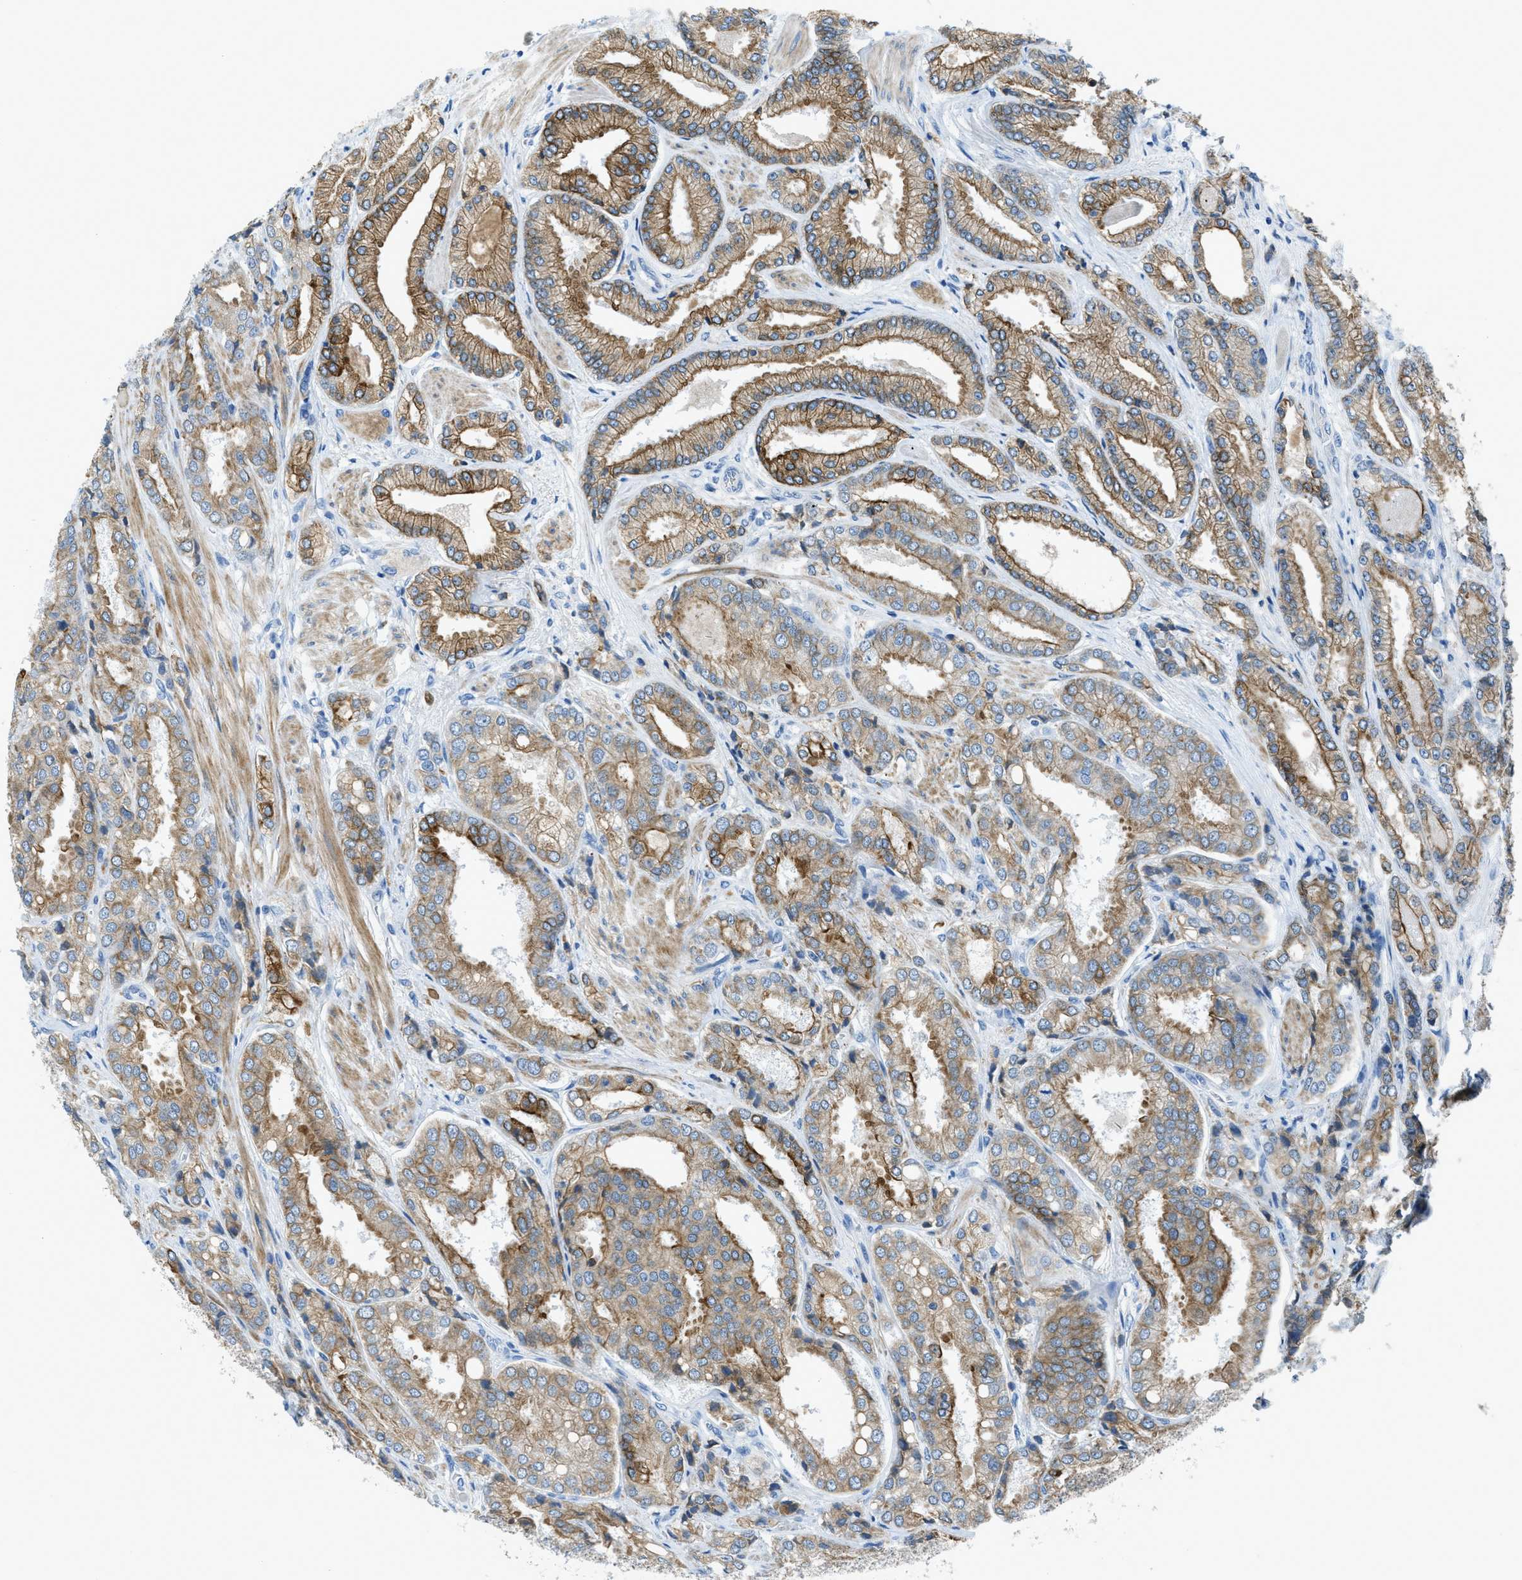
{"staining": {"intensity": "moderate", "quantity": ">75%", "location": "cytoplasmic/membranous"}, "tissue": "prostate cancer", "cell_type": "Tumor cells", "image_type": "cancer", "snomed": [{"axis": "morphology", "description": "Adenocarcinoma, High grade"}, {"axis": "topography", "description": "Prostate"}], "caption": "Tumor cells show moderate cytoplasmic/membranous positivity in about >75% of cells in prostate cancer.", "gene": "KLHL8", "patient": {"sex": "male", "age": 50}}